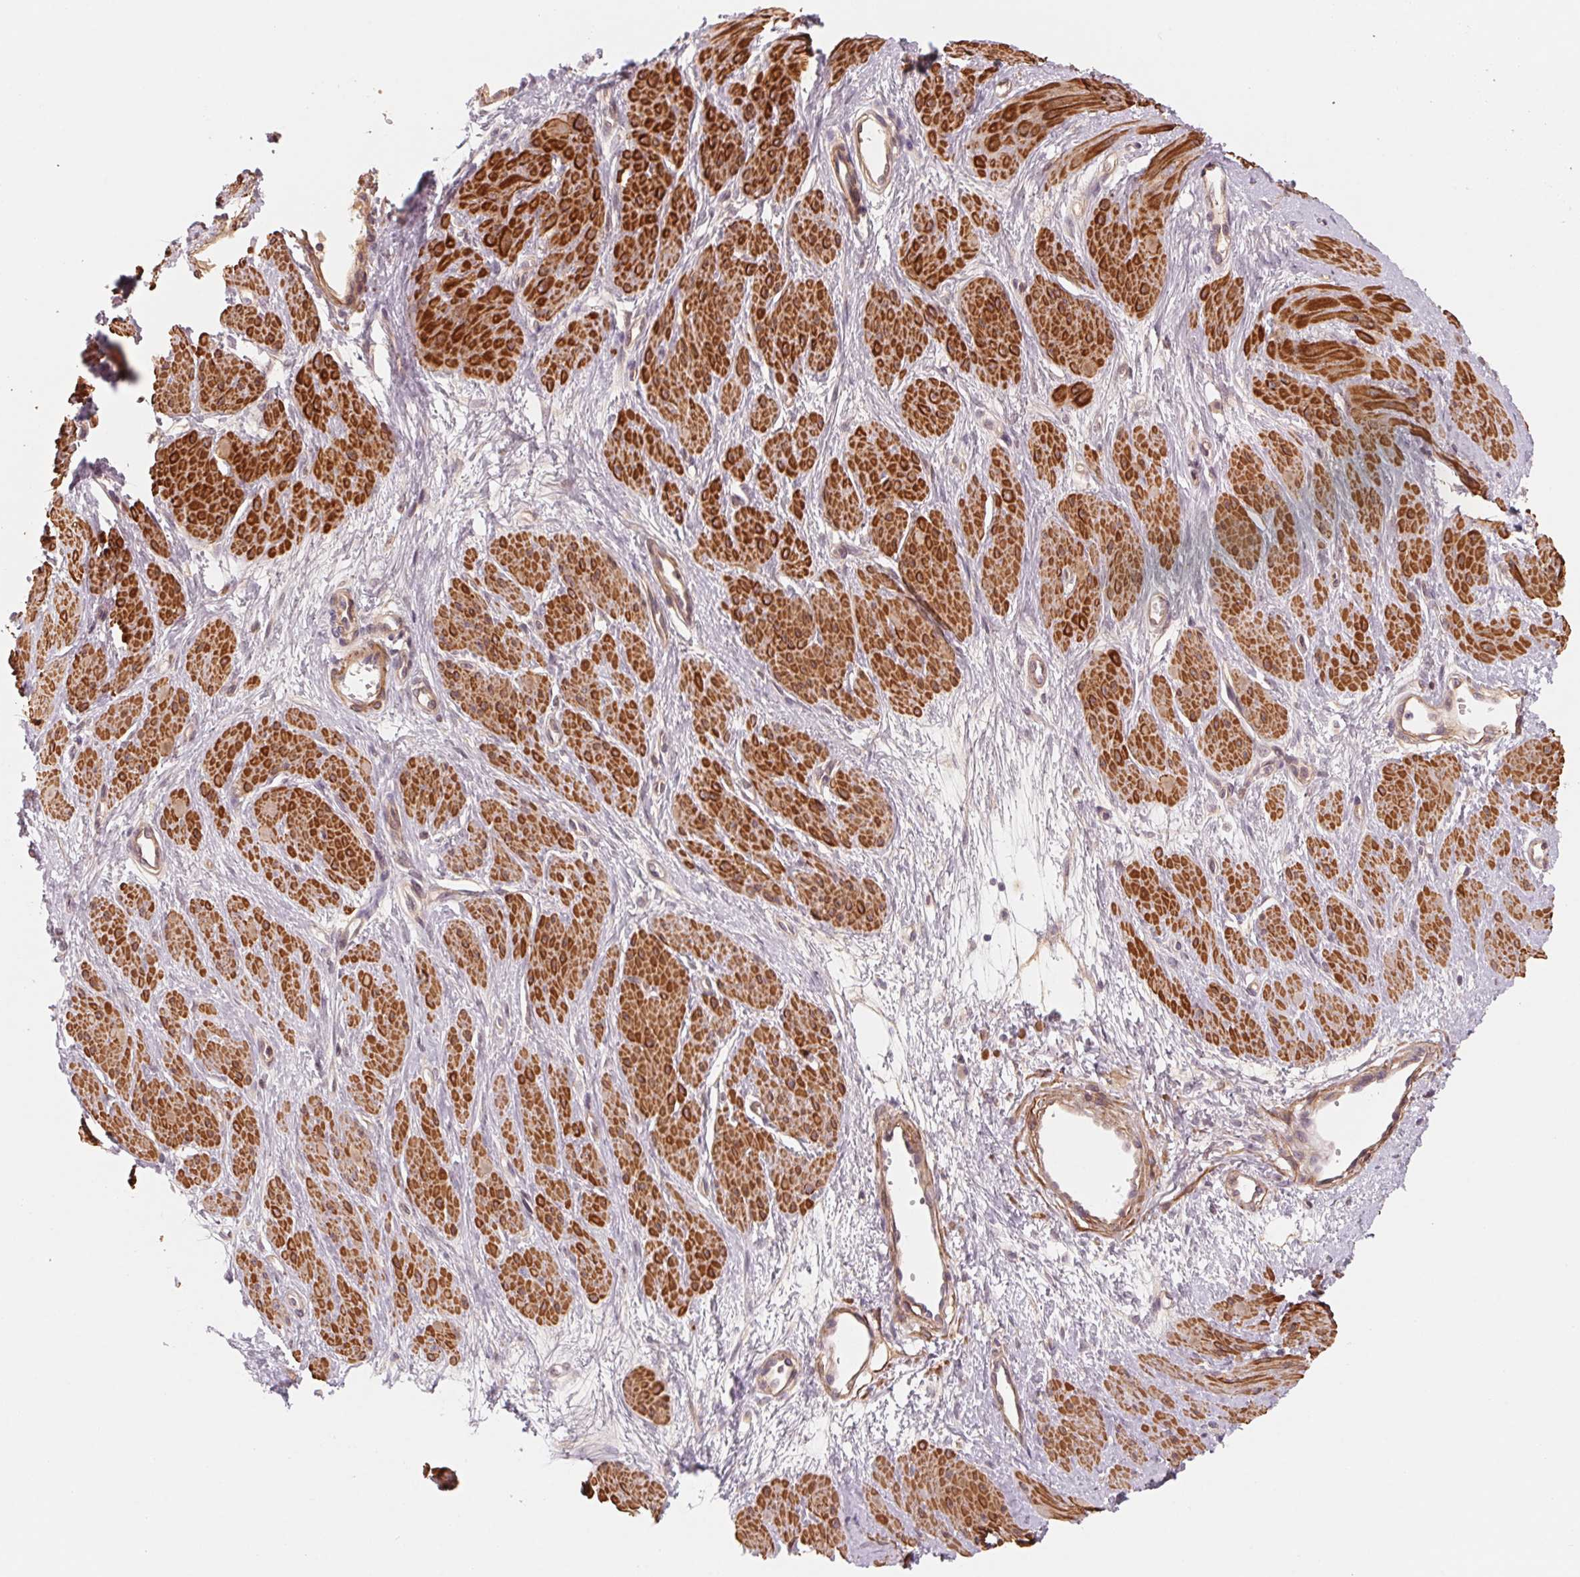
{"staining": {"intensity": "strong", "quantity": ">75%", "location": "cytoplasmic/membranous"}, "tissue": "smooth muscle", "cell_type": "Smooth muscle cells", "image_type": "normal", "snomed": [{"axis": "morphology", "description": "Normal tissue, NOS"}, {"axis": "topography", "description": "Smooth muscle"}, {"axis": "topography", "description": "Uterus"}], "caption": "Human smooth muscle stained with a brown dye displays strong cytoplasmic/membranous positive staining in about >75% of smooth muscle cells.", "gene": "CCDC112", "patient": {"sex": "female", "age": 39}}